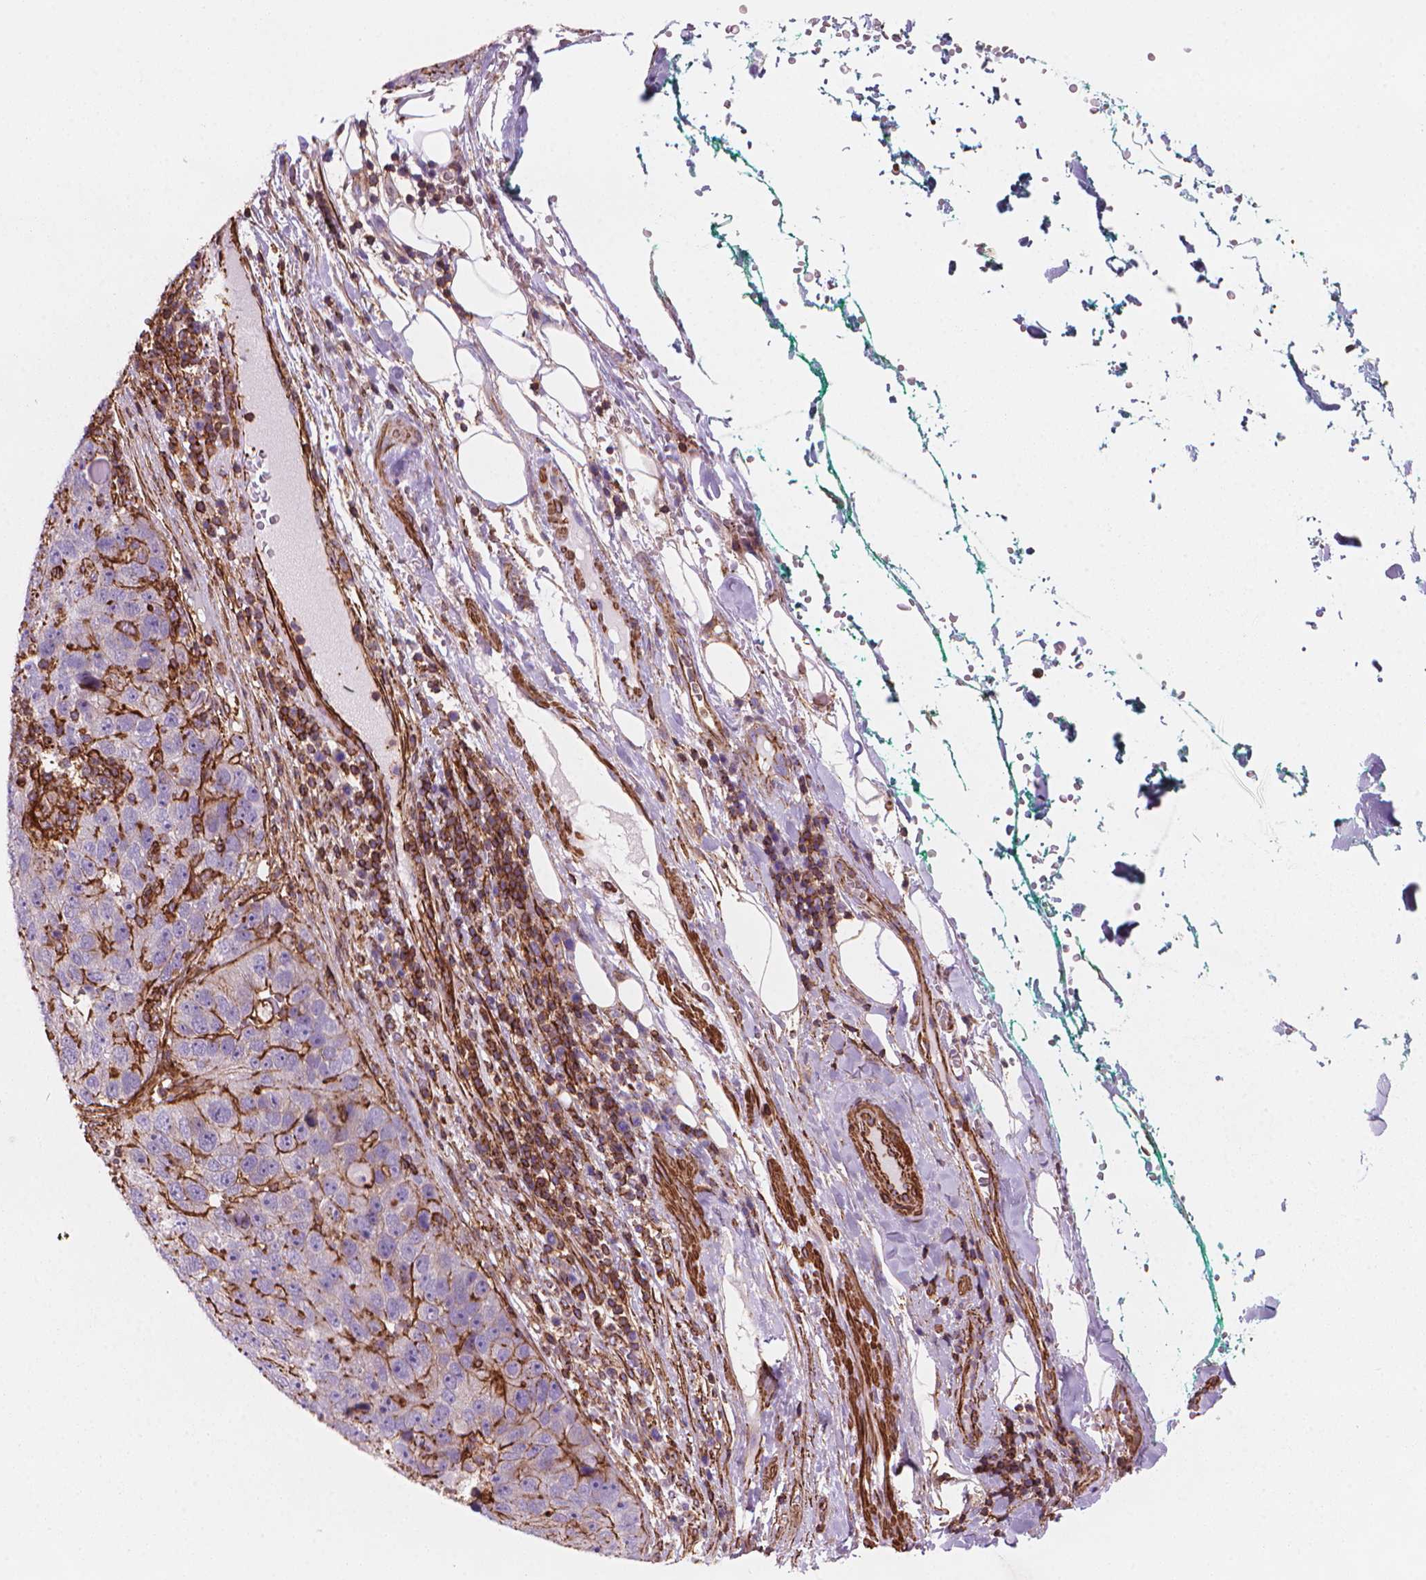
{"staining": {"intensity": "moderate", "quantity": "<25%", "location": "cytoplasmic/membranous"}, "tissue": "pancreatic cancer", "cell_type": "Tumor cells", "image_type": "cancer", "snomed": [{"axis": "morphology", "description": "Adenocarcinoma, NOS"}, {"axis": "topography", "description": "Pancreas"}], "caption": "An immunohistochemistry (IHC) photomicrograph of tumor tissue is shown. Protein staining in brown shows moderate cytoplasmic/membranous positivity in adenocarcinoma (pancreatic) within tumor cells.", "gene": "PATJ", "patient": {"sex": "female", "age": 61}}